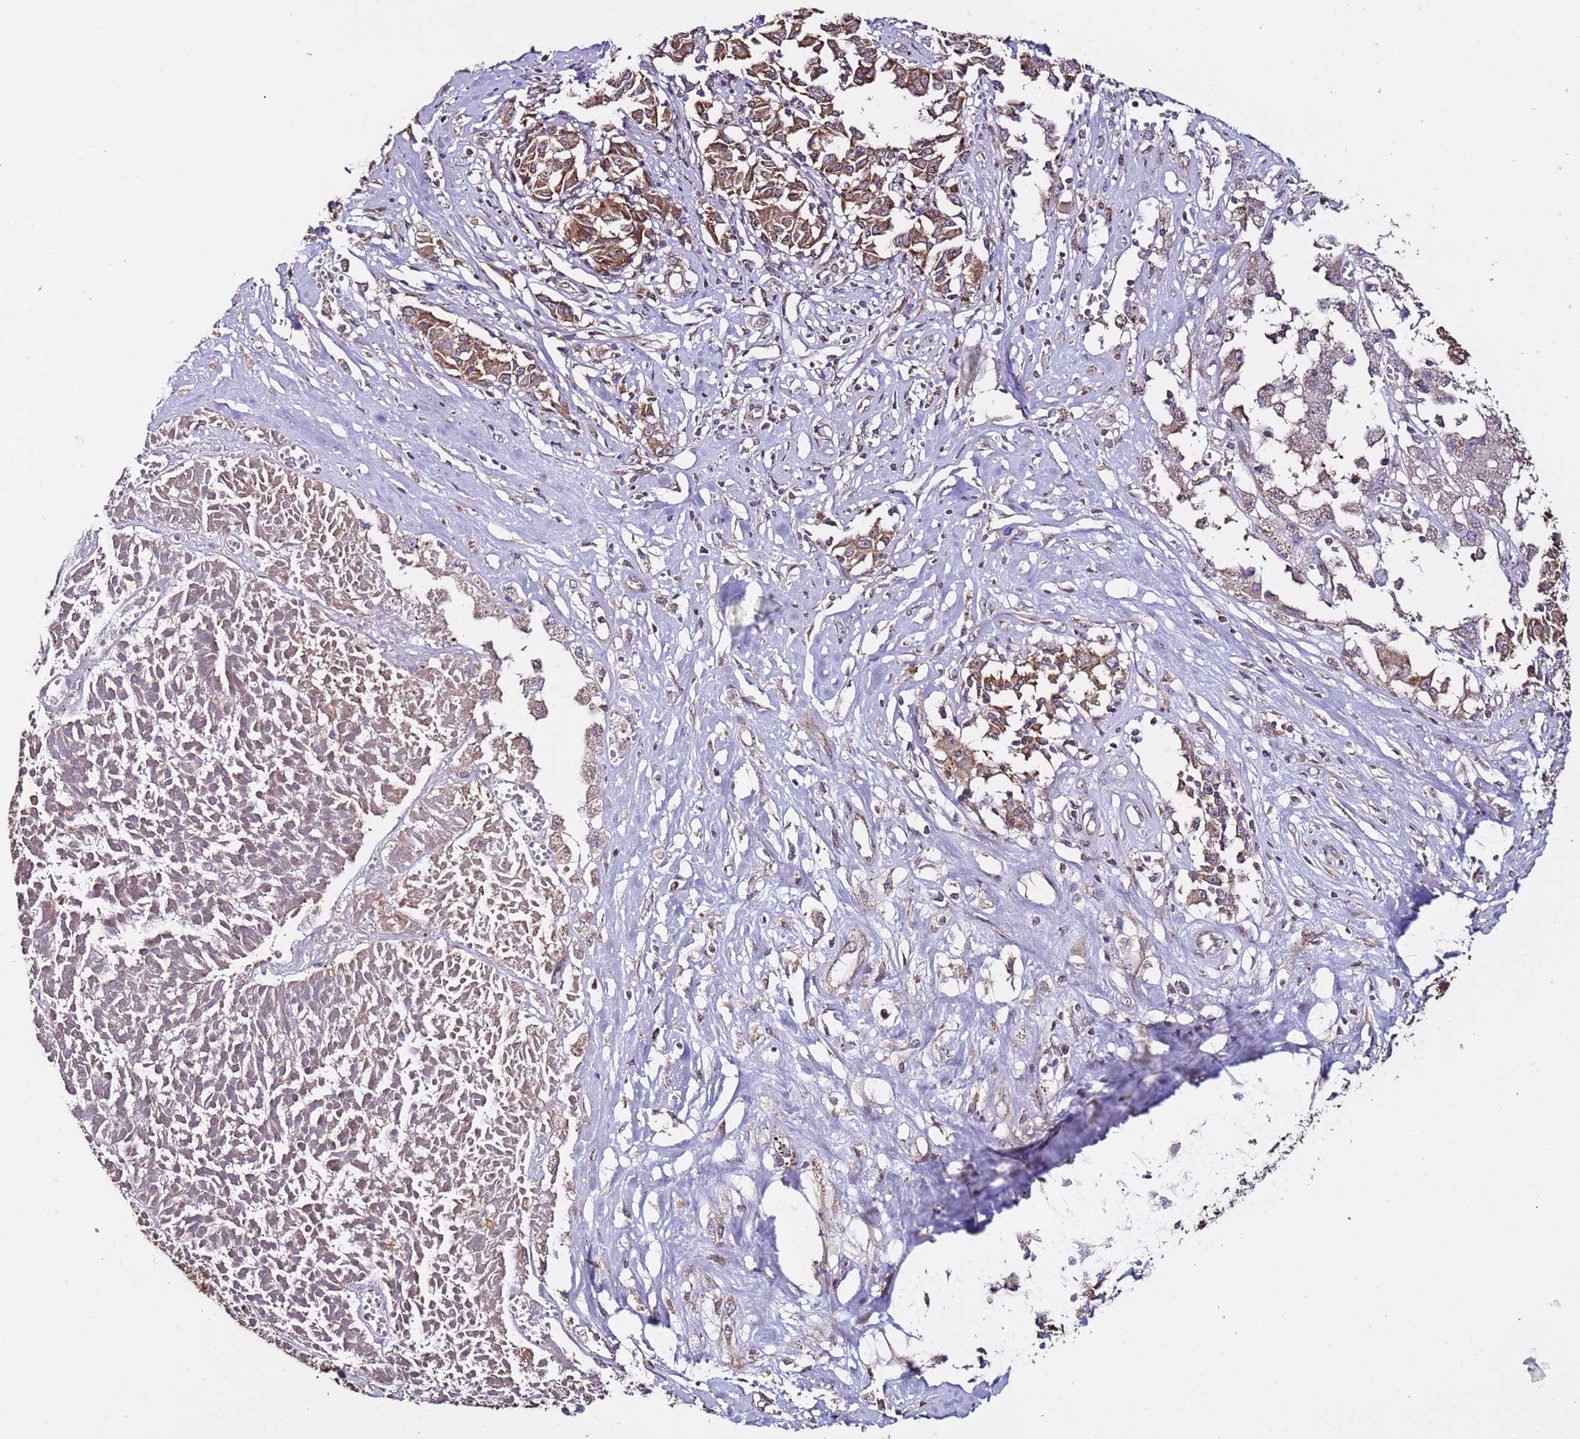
{"staining": {"intensity": "strong", "quantity": ">75%", "location": "cytoplasmic/membranous"}, "tissue": "melanoma", "cell_type": "Tumor cells", "image_type": "cancer", "snomed": [{"axis": "morphology", "description": "Malignant melanoma, NOS"}, {"axis": "topography", "description": "Skin"}], "caption": "Melanoma stained with a protein marker reveals strong staining in tumor cells.", "gene": "SLC41A3", "patient": {"sex": "female", "age": 72}}